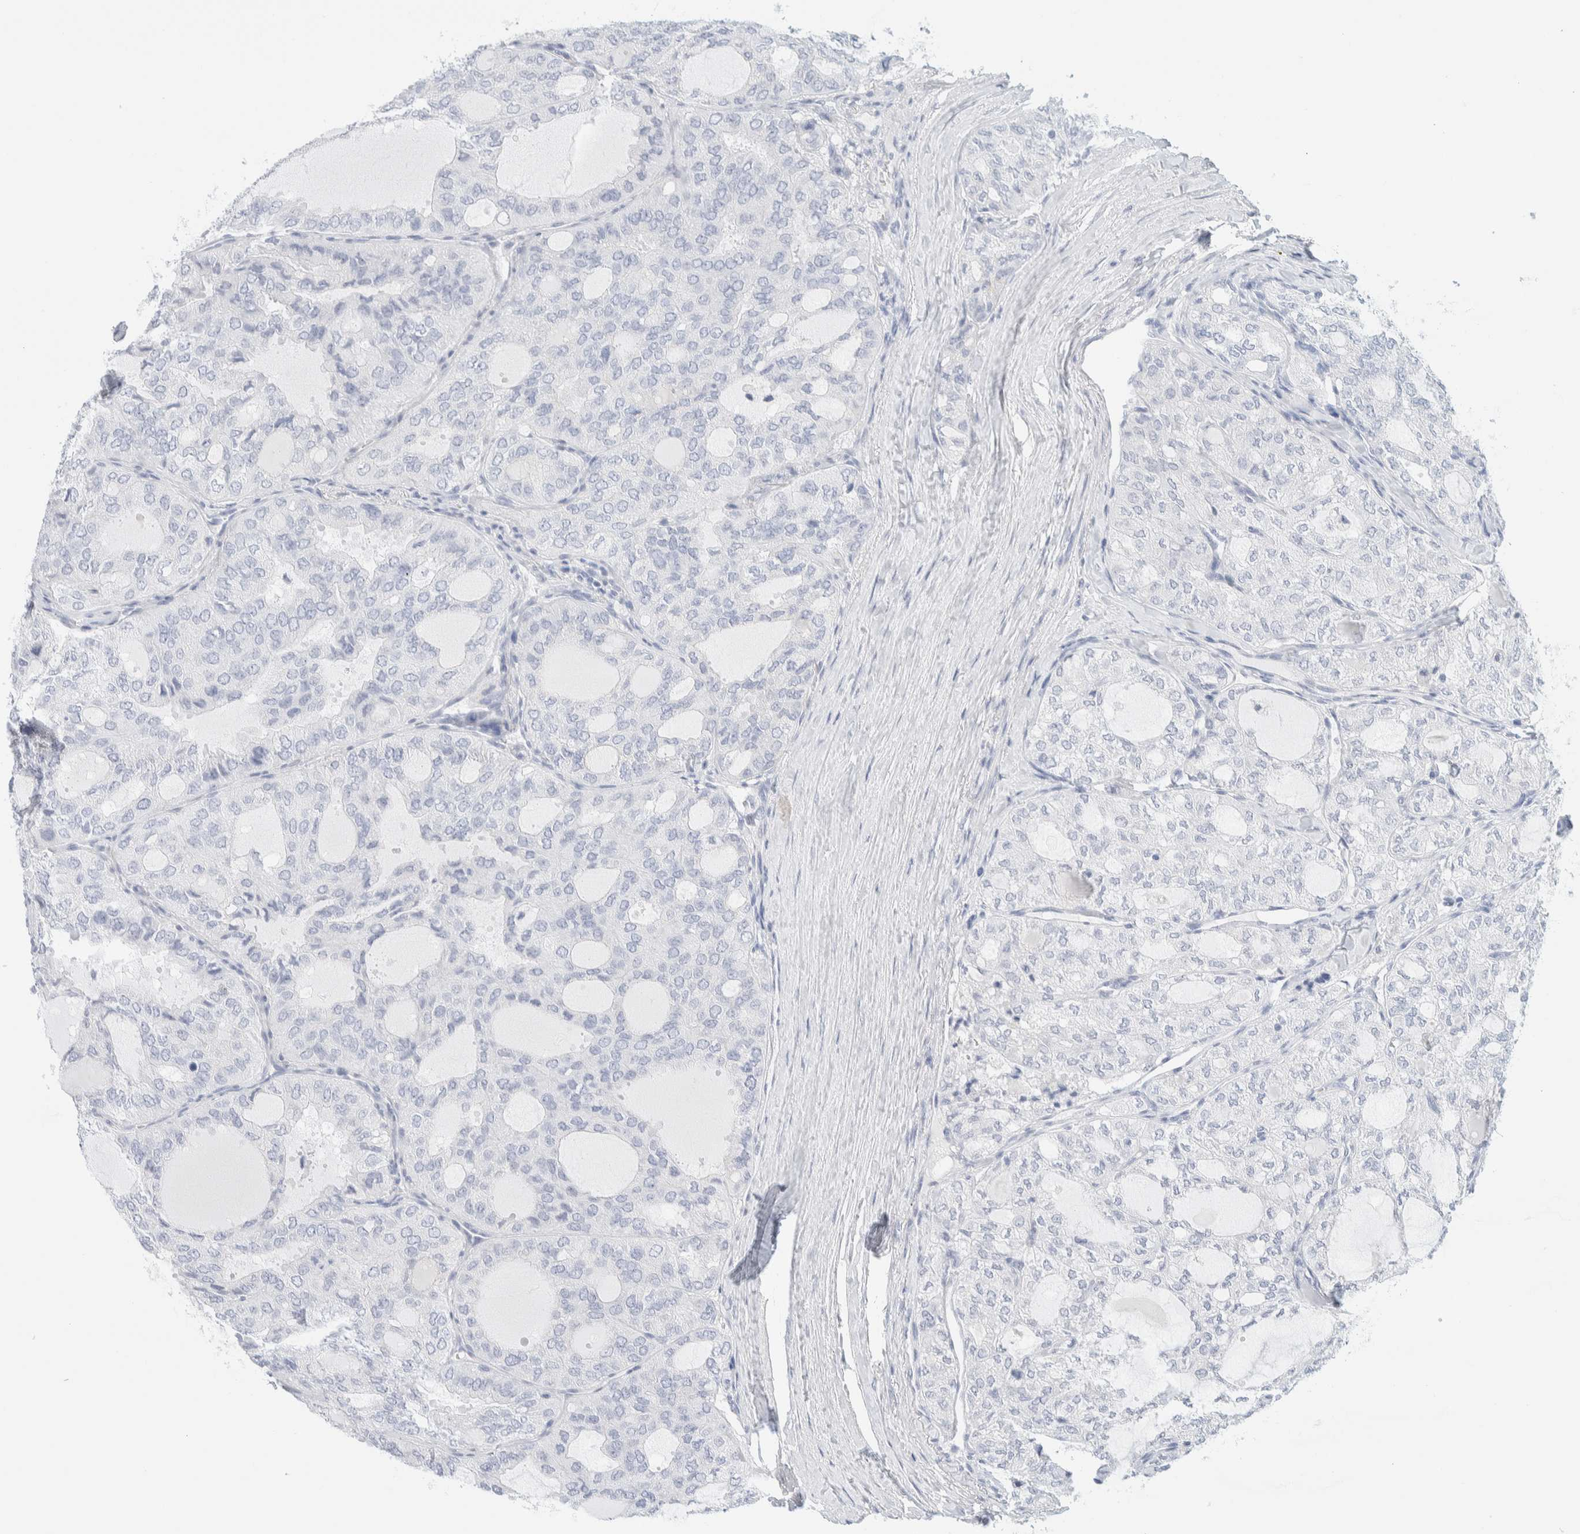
{"staining": {"intensity": "negative", "quantity": "none", "location": "none"}, "tissue": "thyroid cancer", "cell_type": "Tumor cells", "image_type": "cancer", "snomed": [{"axis": "morphology", "description": "Follicular adenoma carcinoma, NOS"}, {"axis": "topography", "description": "Thyroid gland"}], "caption": "A photomicrograph of human thyroid follicular adenoma carcinoma is negative for staining in tumor cells. (DAB immunohistochemistry (IHC) visualized using brightfield microscopy, high magnification).", "gene": "ATCAY", "patient": {"sex": "male", "age": 75}}